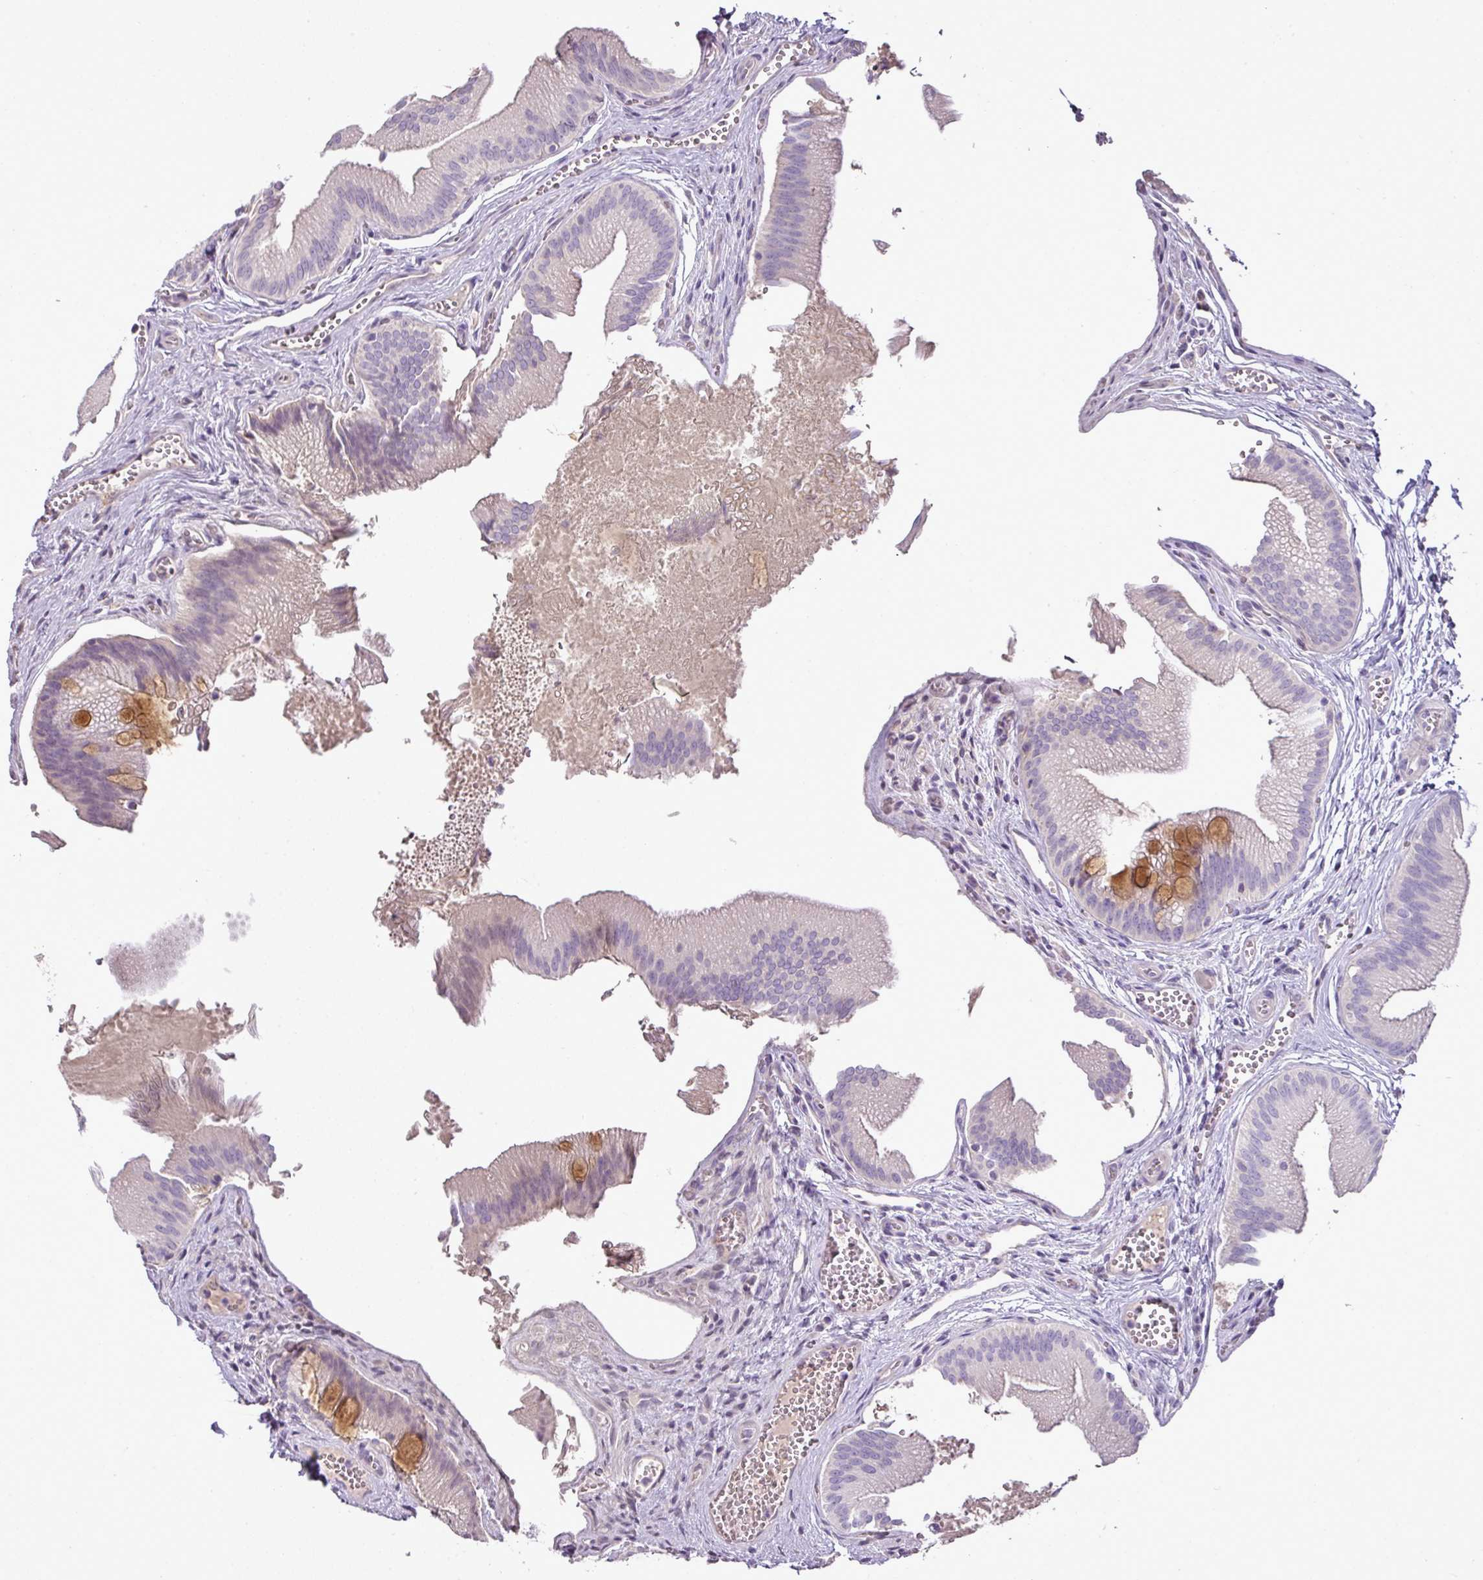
{"staining": {"intensity": "moderate", "quantity": "<25%", "location": "cytoplasmic/membranous"}, "tissue": "gallbladder", "cell_type": "Glandular cells", "image_type": "normal", "snomed": [{"axis": "morphology", "description": "Normal tissue, NOS"}, {"axis": "topography", "description": "Gallbladder"}], "caption": "An image of gallbladder stained for a protein exhibits moderate cytoplasmic/membranous brown staining in glandular cells. (DAB (3,3'-diaminobenzidine) IHC, brown staining for protein, blue staining for nuclei).", "gene": "BRINP2", "patient": {"sex": "male", "age": 17}}